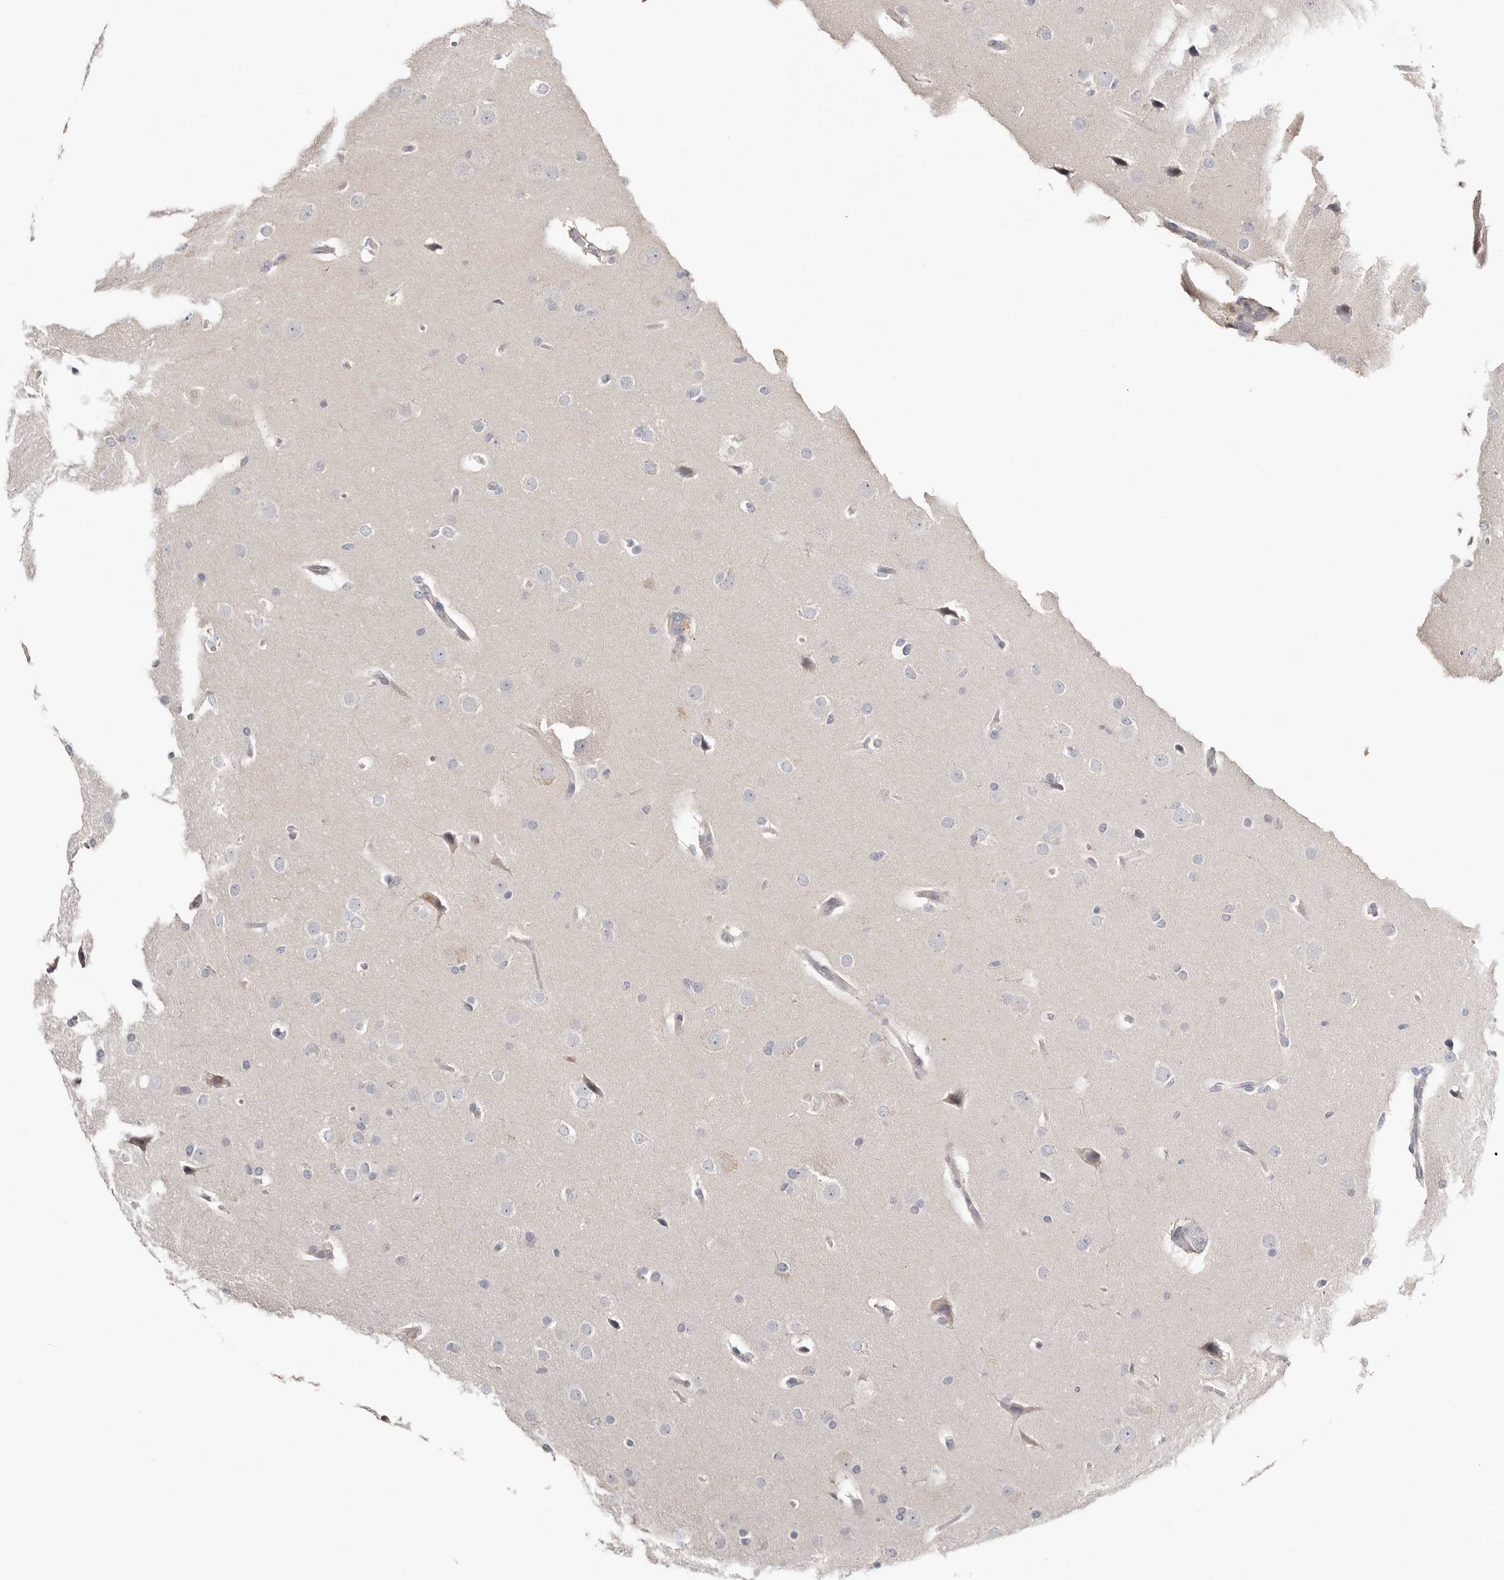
{"staining": {"intensity": "negative", "quantity": "none", "location": "none"}, "tissue": "glioma", "cell_type": "Tumor cells", "image_type": "cancer", "snomed": [{"axis": "morphology", "description": "Glioma, malignant, Low grade"}, {"axis": "topography", "description": "Brain"}], "caption": "Glioma was stained to show a protein in brown. There is no significant staining in tumor cells. The staining is performed using DAB brown chromogen with nuclei counter-stained in using hematoxylin.", "gene": "S100A14", "patient": {"sex": "female", "age": 37}}